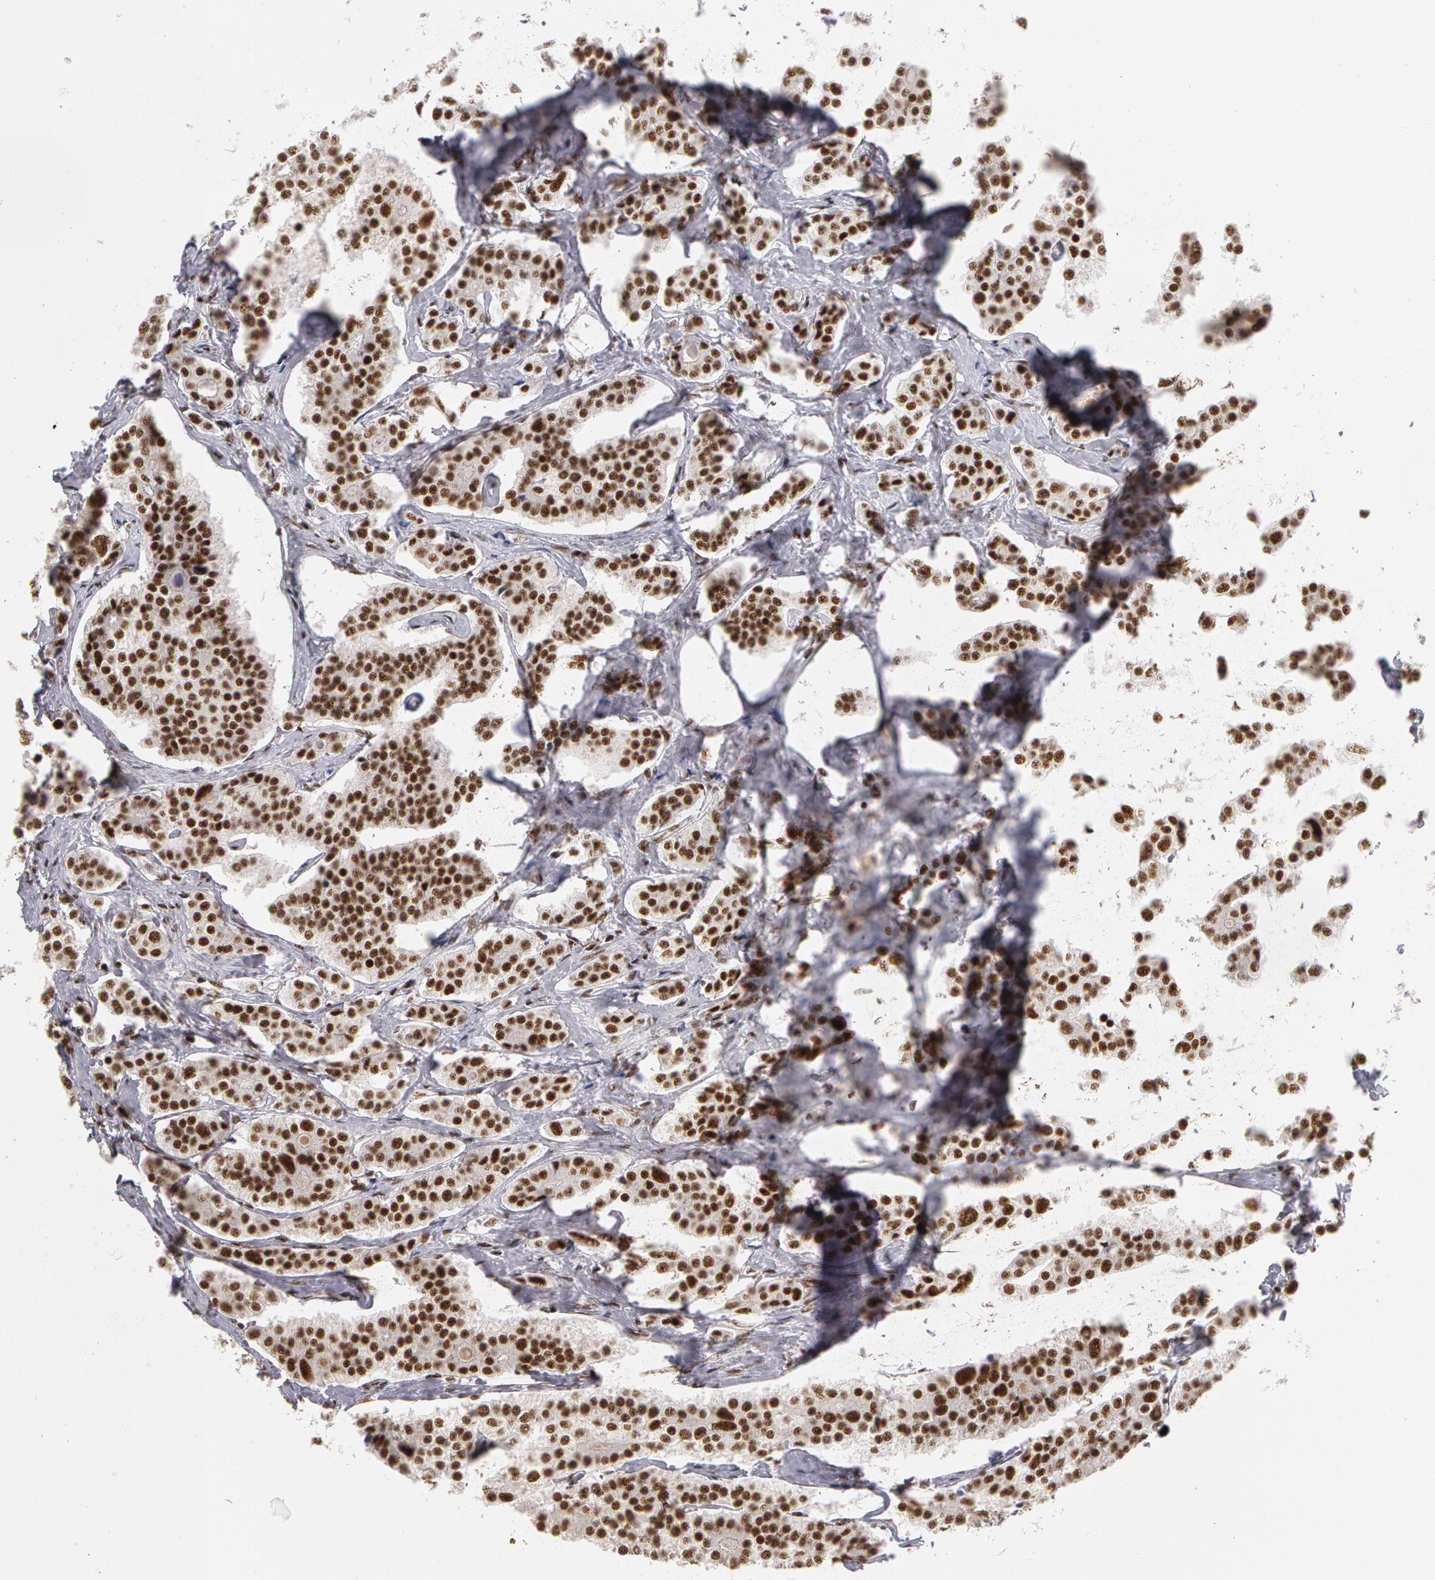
{"staining": {"intensity": "moderate", "quantity": ">75%", "location": "nuclear"}, "tissue": "carcinoid", "cell_type": "Tumor cells", "image_type": "cancer", "snomed": [{"axis": "morphology", "description": "Carcinoid, malignant, NOS"}, {"axis": "topography", "description": "Small intestine"}], "caption": "Immunohistochemical staining of human carcinoid (malignant) shows moderate nuclear protein expression in approximately >75% of tumor cells.", "gene": "PNN", "patient": {"sex": "male", "age": 63}}